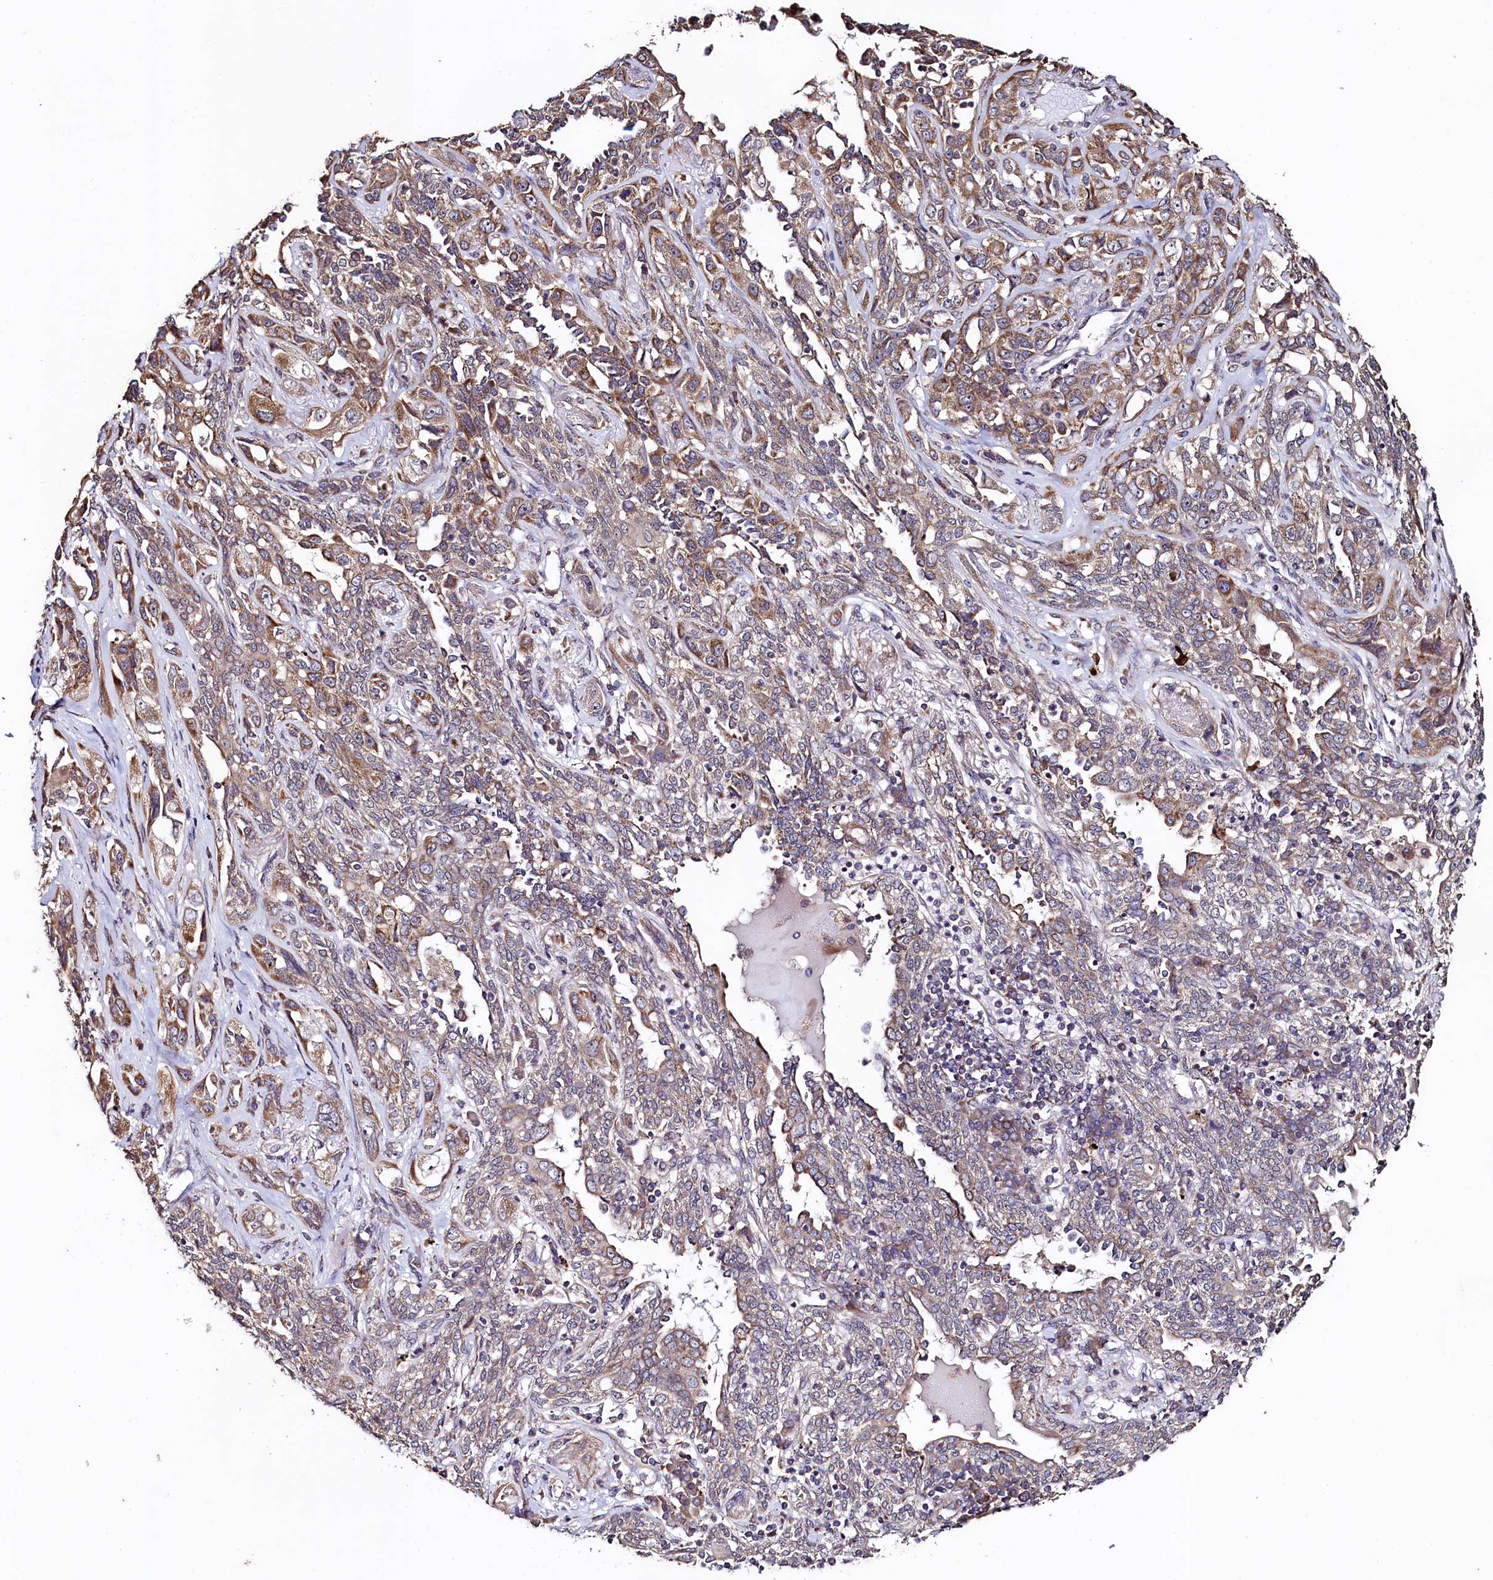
{"staining": {"intensity": "moderate", "quantity": "25%-75%", "location": "cytoplasmic/membranous"}, "tissue": "lung cancer", "cell_type": "Tumor cells", "image_type": "cancer", "snomed": [{"axis": "morphology", "description": "Squamous cell carcinoma, NOS"}, {"axis": "topography", "description": "Lung"}], "caption": "Immunohistochemistry (DAB) staining of squamous cell carcinoma (lung) demonstrates moderate cytoplasmic/membranous protein staining in about 25%-75% of tumor cells.", "gene": "RBFA", "patient": {"sex": "female", "age": 70}}